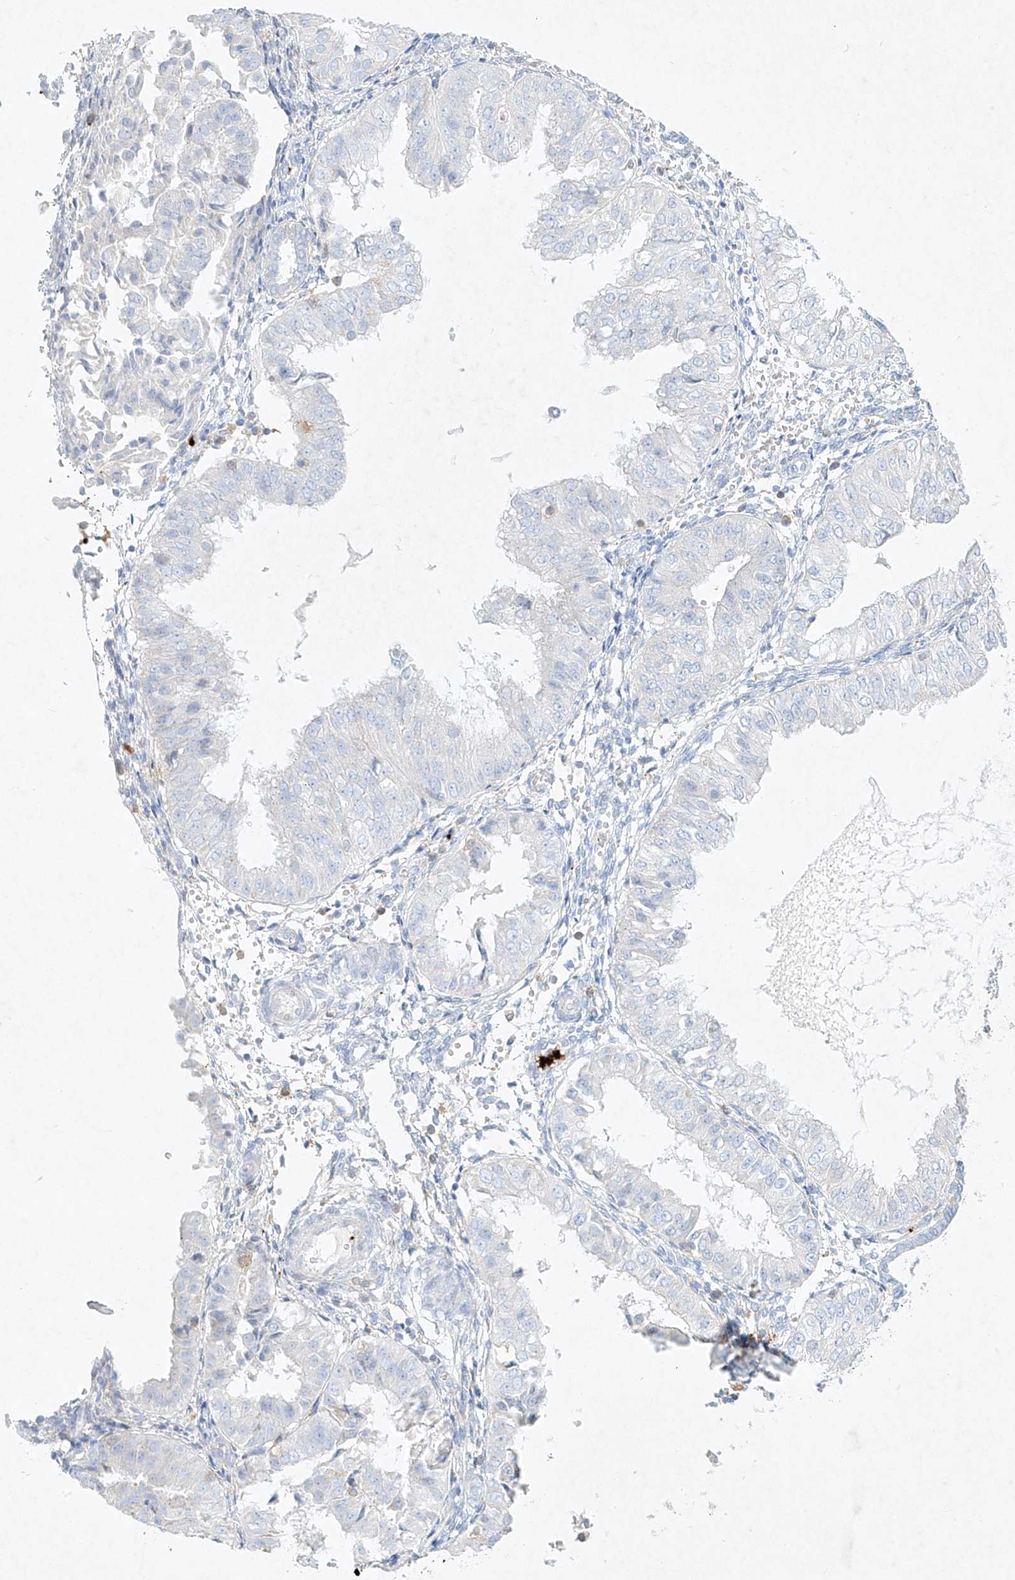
{"staining": {"intensity": "negative", "quantity": "none", "location": "none"}, "tissue": "endometrial cancer", "cell_type": "Tumor cells", "image_type": "cancer", "snomed": [{"axis": "morphology", "description": "Normal tissue, NOS"}, {"axis": "morphology", "description": "Adenocarcinoma, NOS"}, {"axis": "topography", "description": "Endometrium"}], "caption": "An image of human endometrial cancer (adenocarcinoma) is negative for staining in tumor cells.", "gene": "PLEK", "patient": {"sex": "female", "age": 53}}